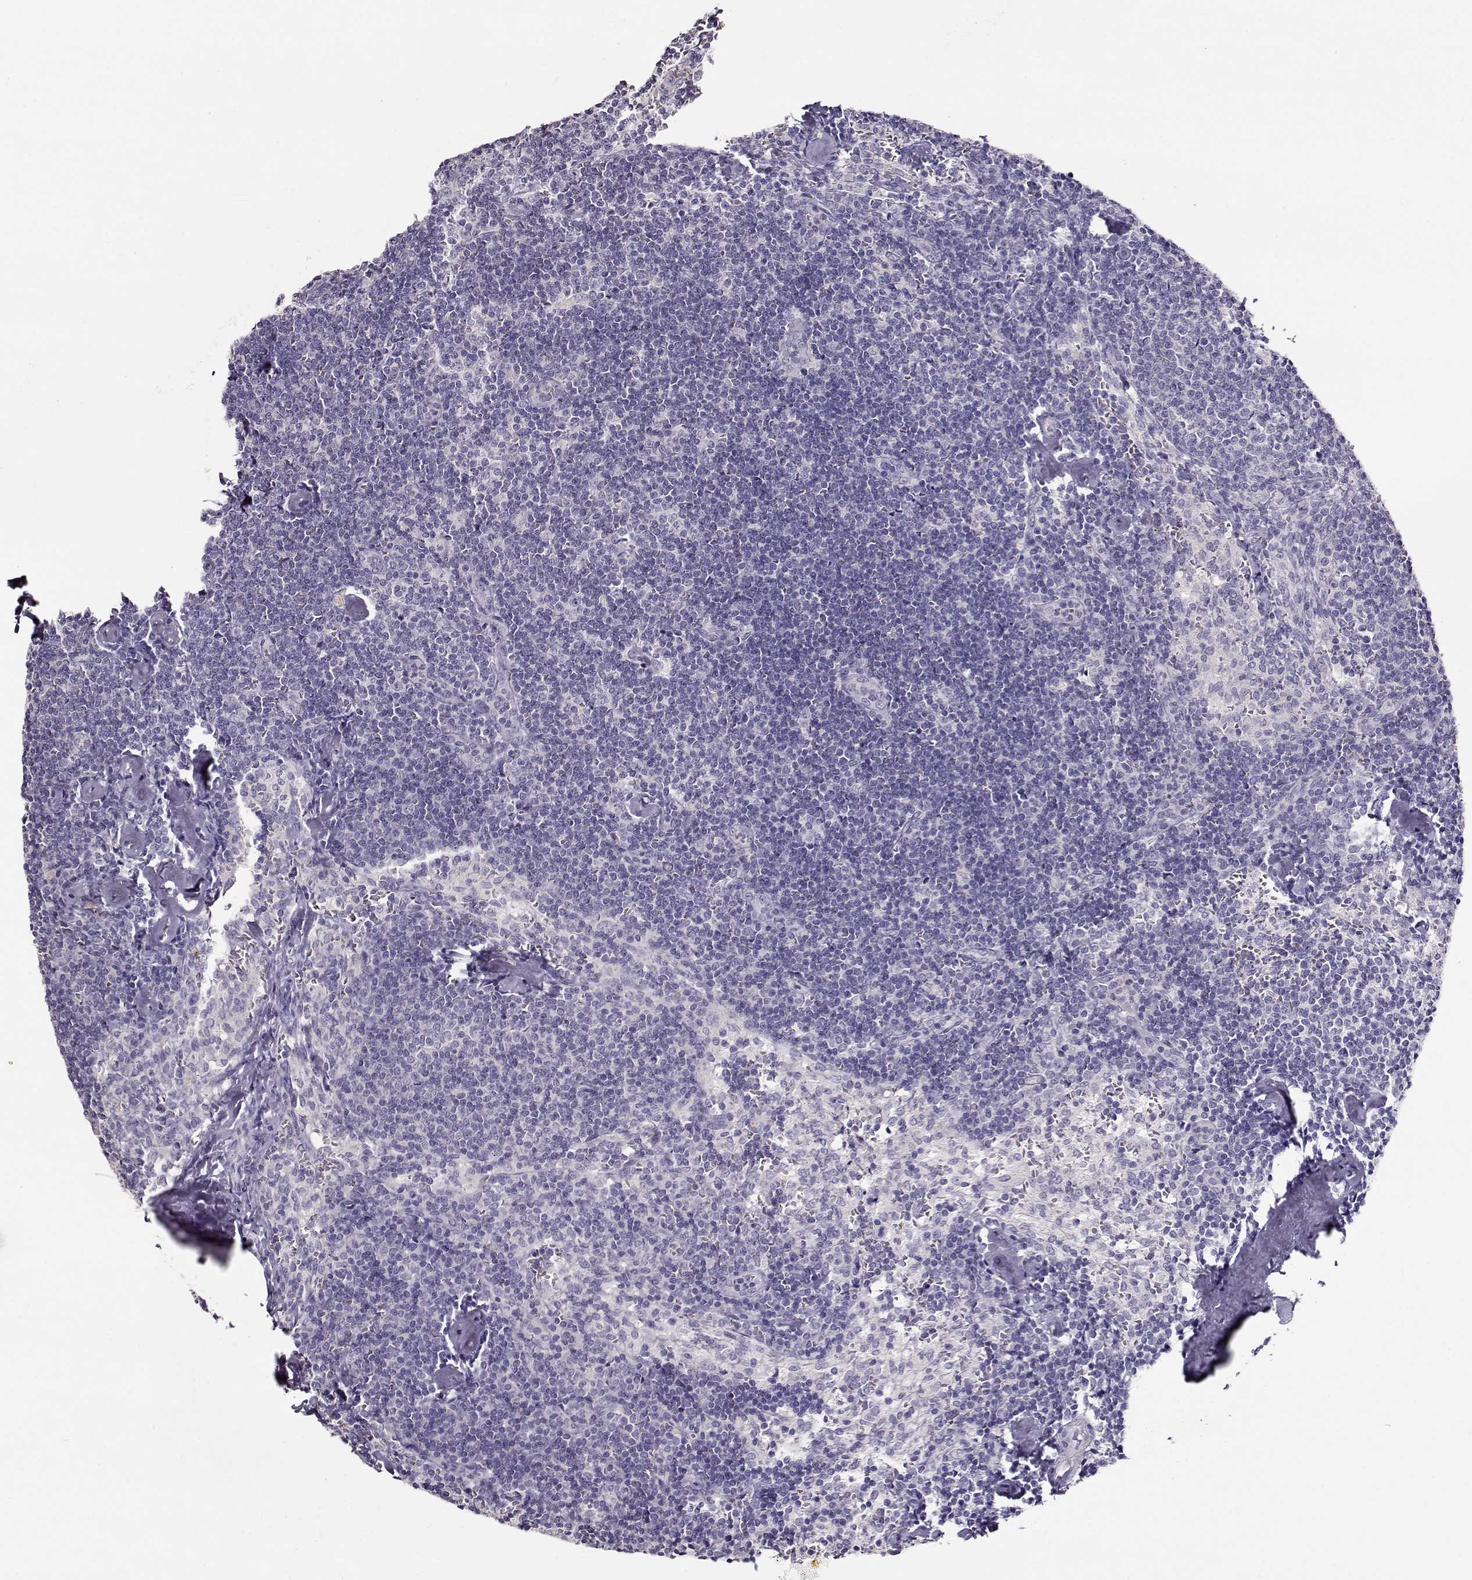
{"staining": {"intensity": "negative", "quantity": "none", "location": "none"}, "tissue": "lymph node", "cell_type": "Germinal center cells", "image_type": "normal", "snomed": [{"axis": "morphology", "description": "Normal tissue, NOS"}, {"axis": "topography", "description": "Lymph node"}], "caption": "This is a histopathology image of immunohistochemistry staining of benign lymph node, which shows no staining in germinal center cells. Nuclei are stained in blue.", "gene": "NDRG4", "patient": {"sex": "female", "age": 50}}